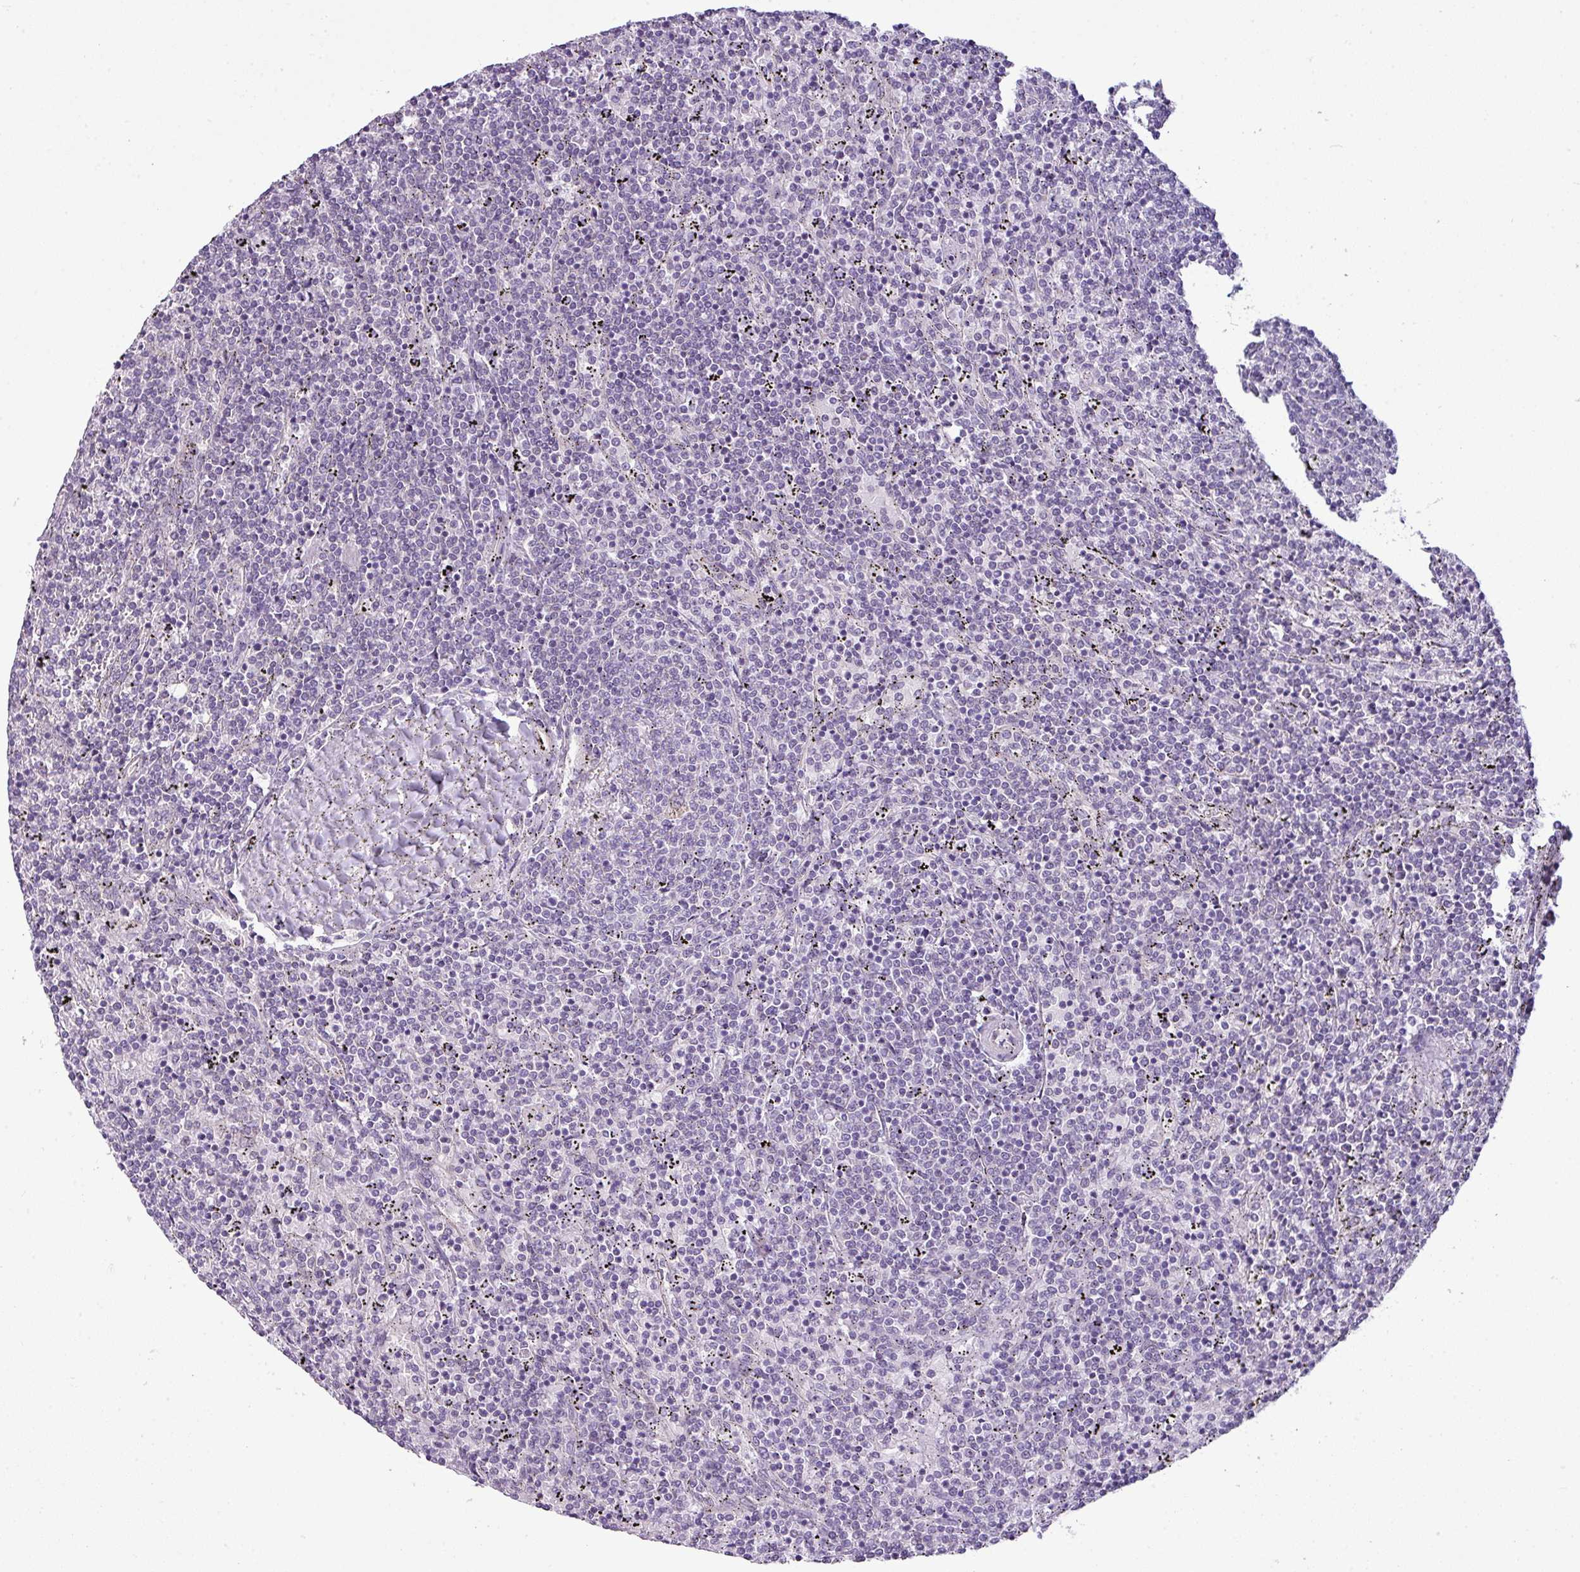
{"staining": {"intensity": "negative", "quantity": "none", "location": "none"}, "tissue": "lymphoma", "cell_type": "Tumor cells", "image_type": "cancer", "snomed": [{"axis": "morphology", "description": "Malignant lymphoma, non-Hodgkin's type, Low grade"}, {"axis": "topography", "description": "Spleen"}], "caption": "Lymphoma was stained to show a protein in brown. There is no significant positivity in tumor cells.", "gene": "TOR1AIP2", "patient": {"sex": "female", "age": 50}}